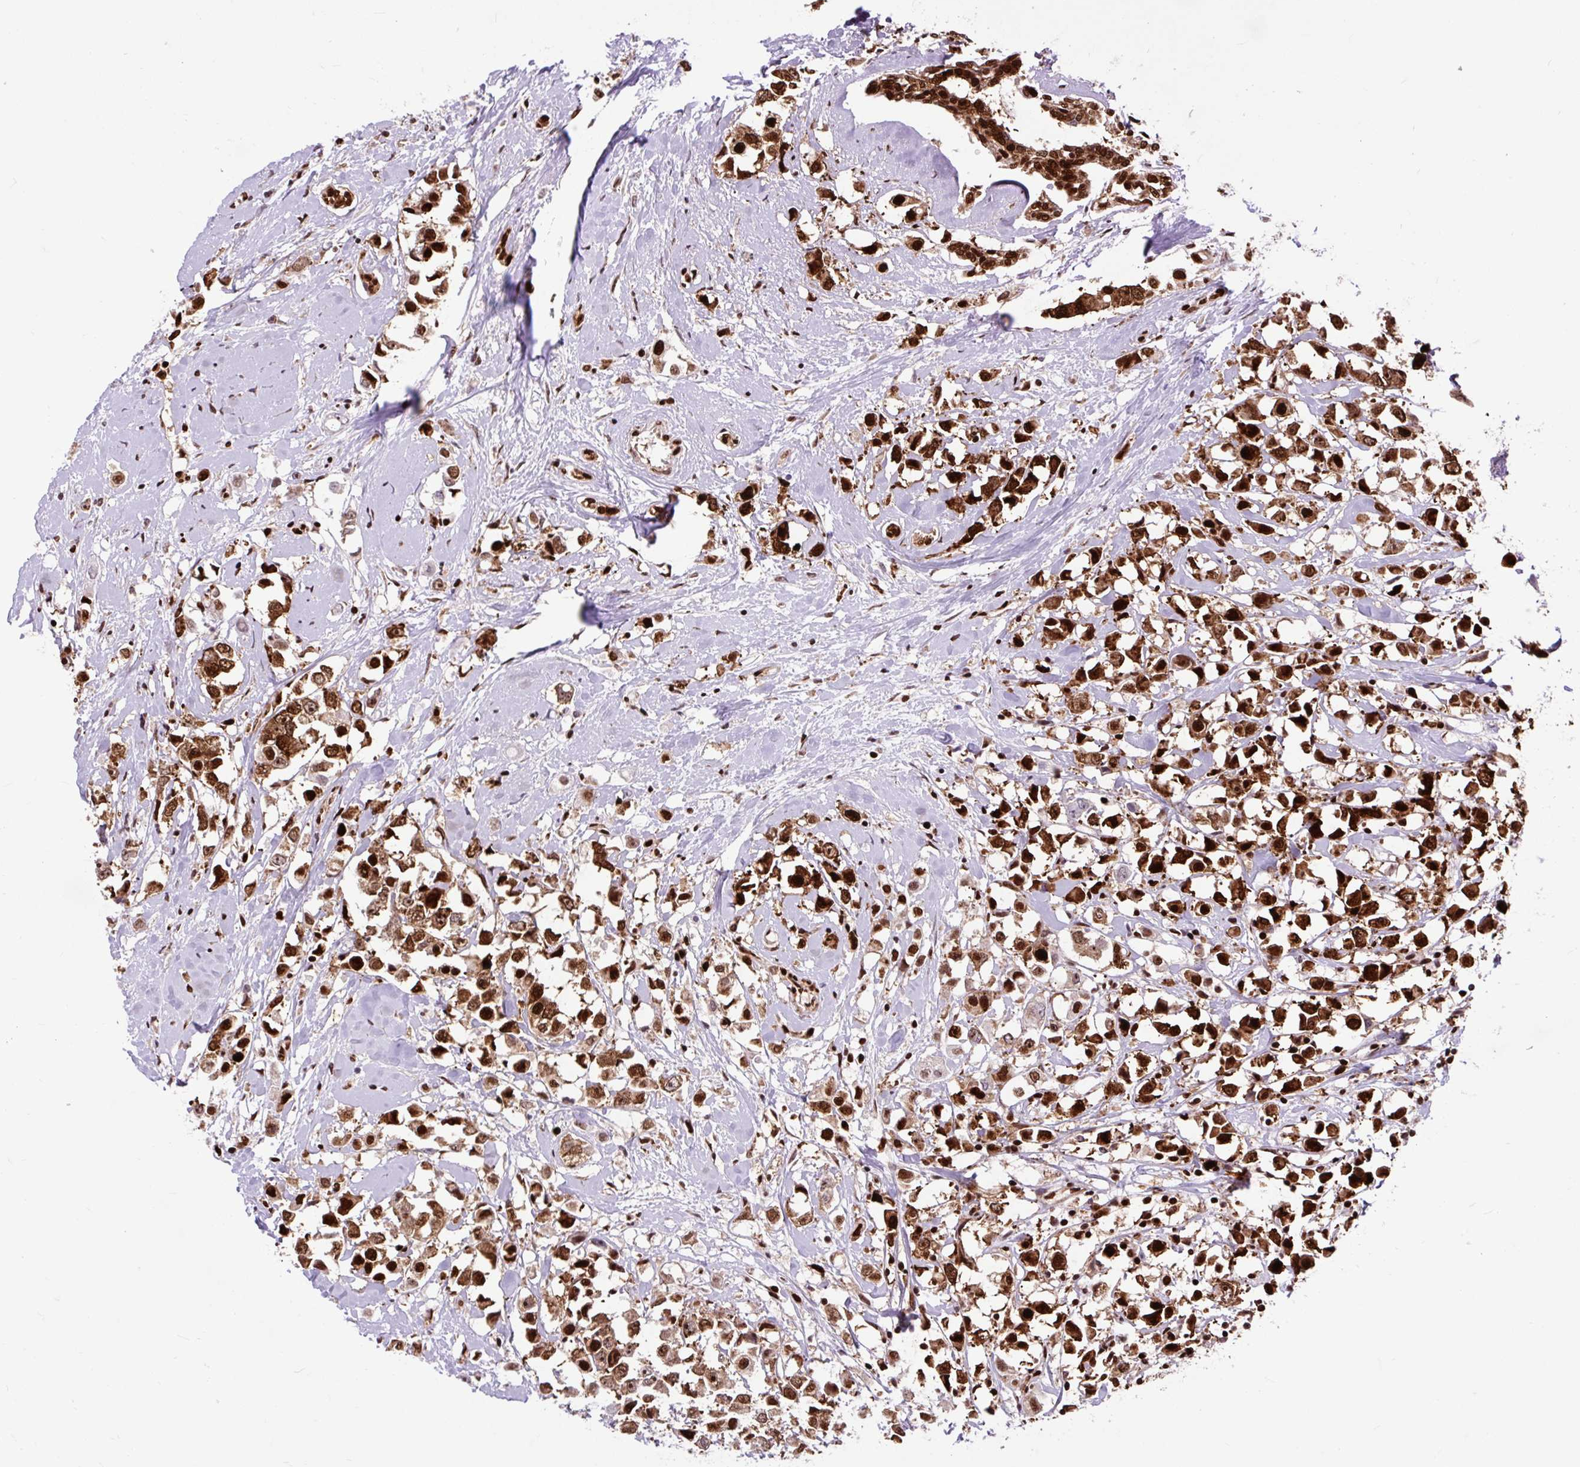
{"staining": {"intensity": "strong", "quantity": ">75%", "location": "nuclear"}, "tissue": "breast cancer", "cell_type": "Tumor cells", "image_type": "cancer", "snomed": [{"axis": "morphology", "description": "Duct carcinoma"}, {"axis": "topography", "description": "Breast"}], "caption": "Breast intraductal carcinoma tissue exhibits strong nuclear staining in about >75% of tumor cells (DAB = brown stain, brightfield microscopy at high magnification).", "gene": "FUS", "patient": {"sex": "female", "age": 61}}